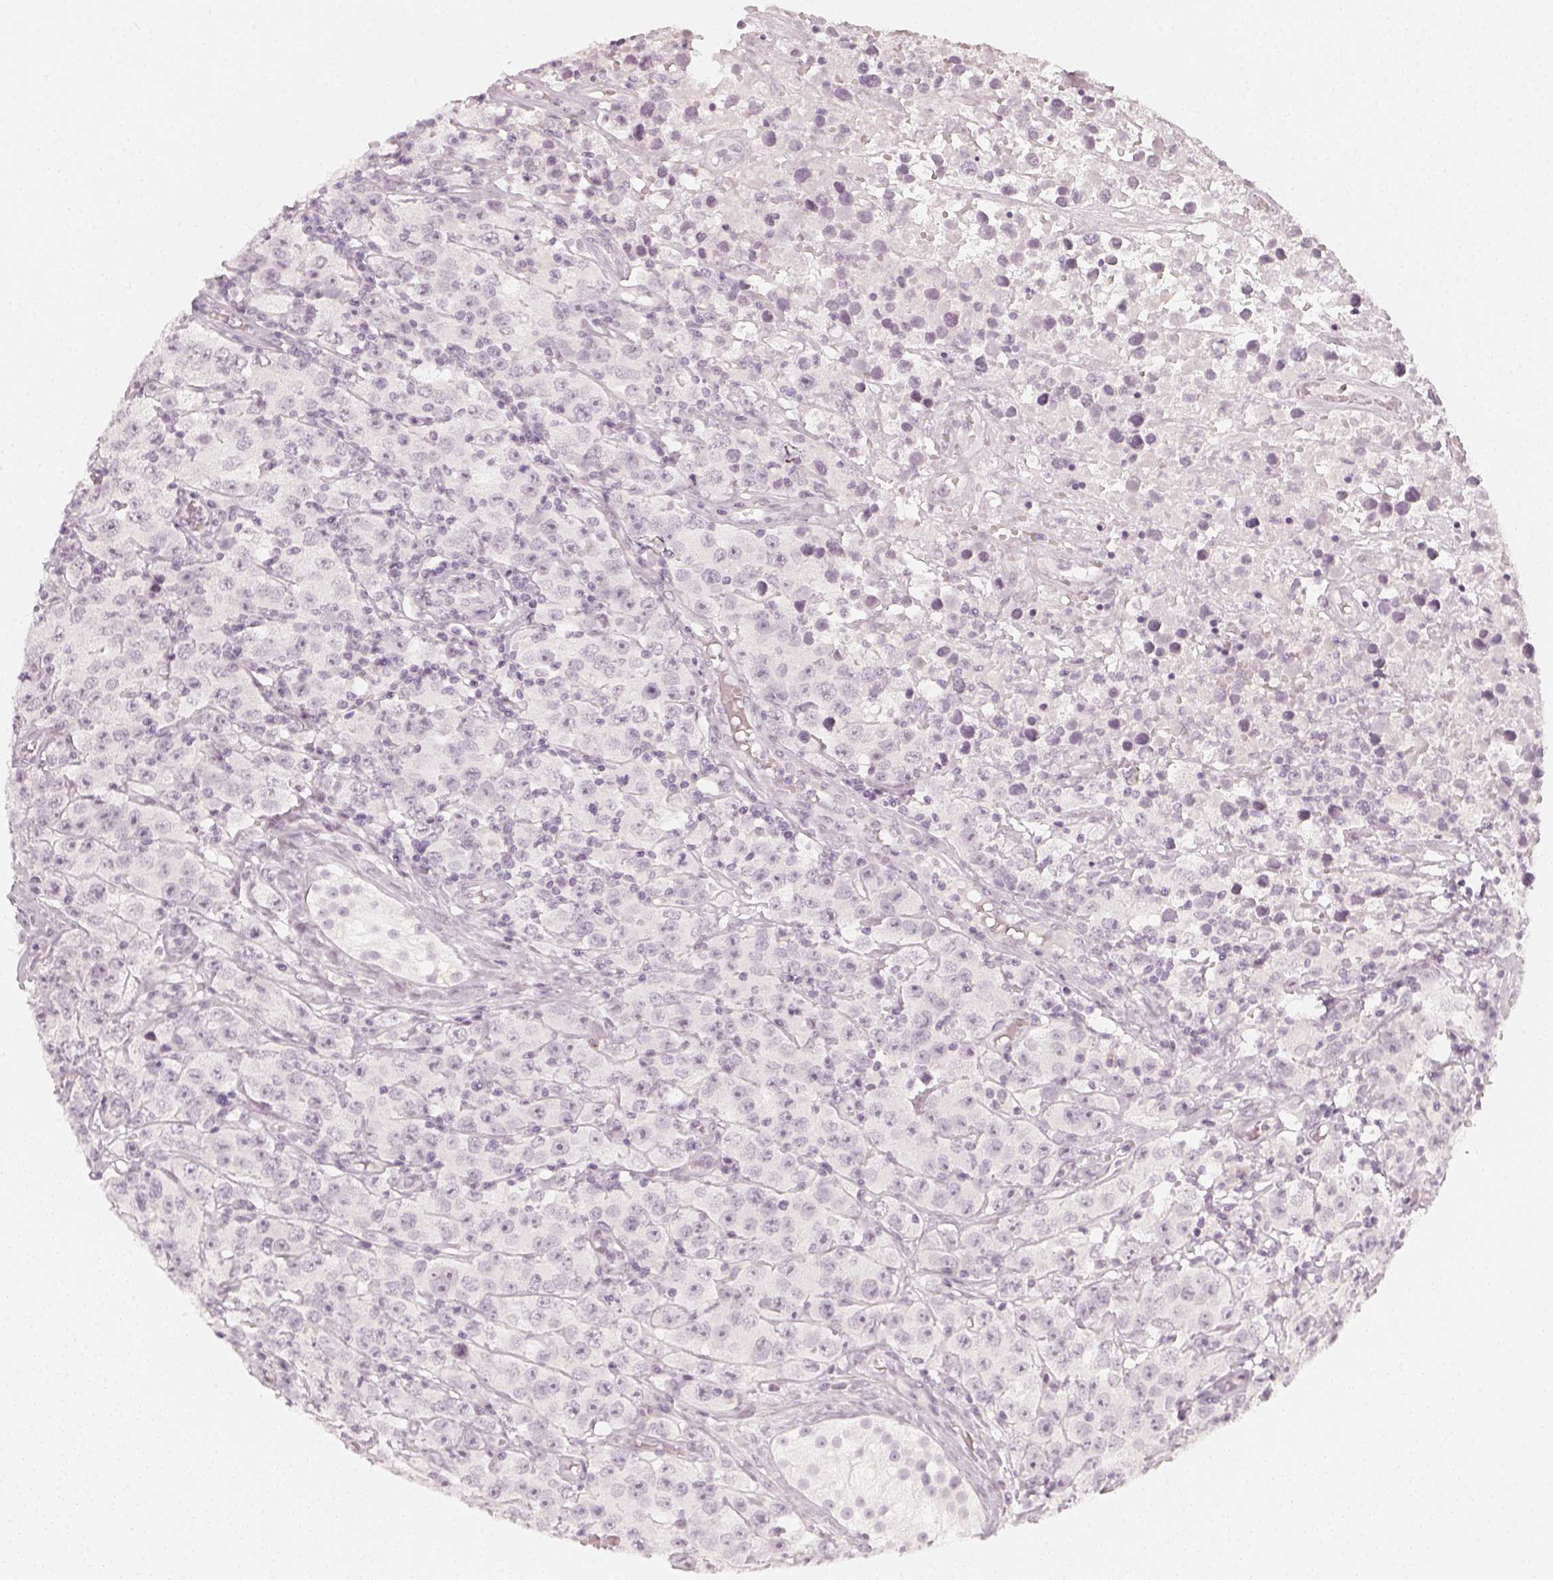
{"staining": {"intensity": "negative", "quantity": "none", "location": "none"}, "tissue": "testis cancer", "cell_type": "Tumor cells", "image_type": "cancer", "snomed": [{"axis": "morphology", "description": "Seminoma, NOS"}, {"axis": "topography", "description": "Testis"}], "caption": "An image of human testis seminoma is negative for staining in tumor cells.", "gene": "KRTAP2-1", "patient": {"sex": "male", "age": 52}}